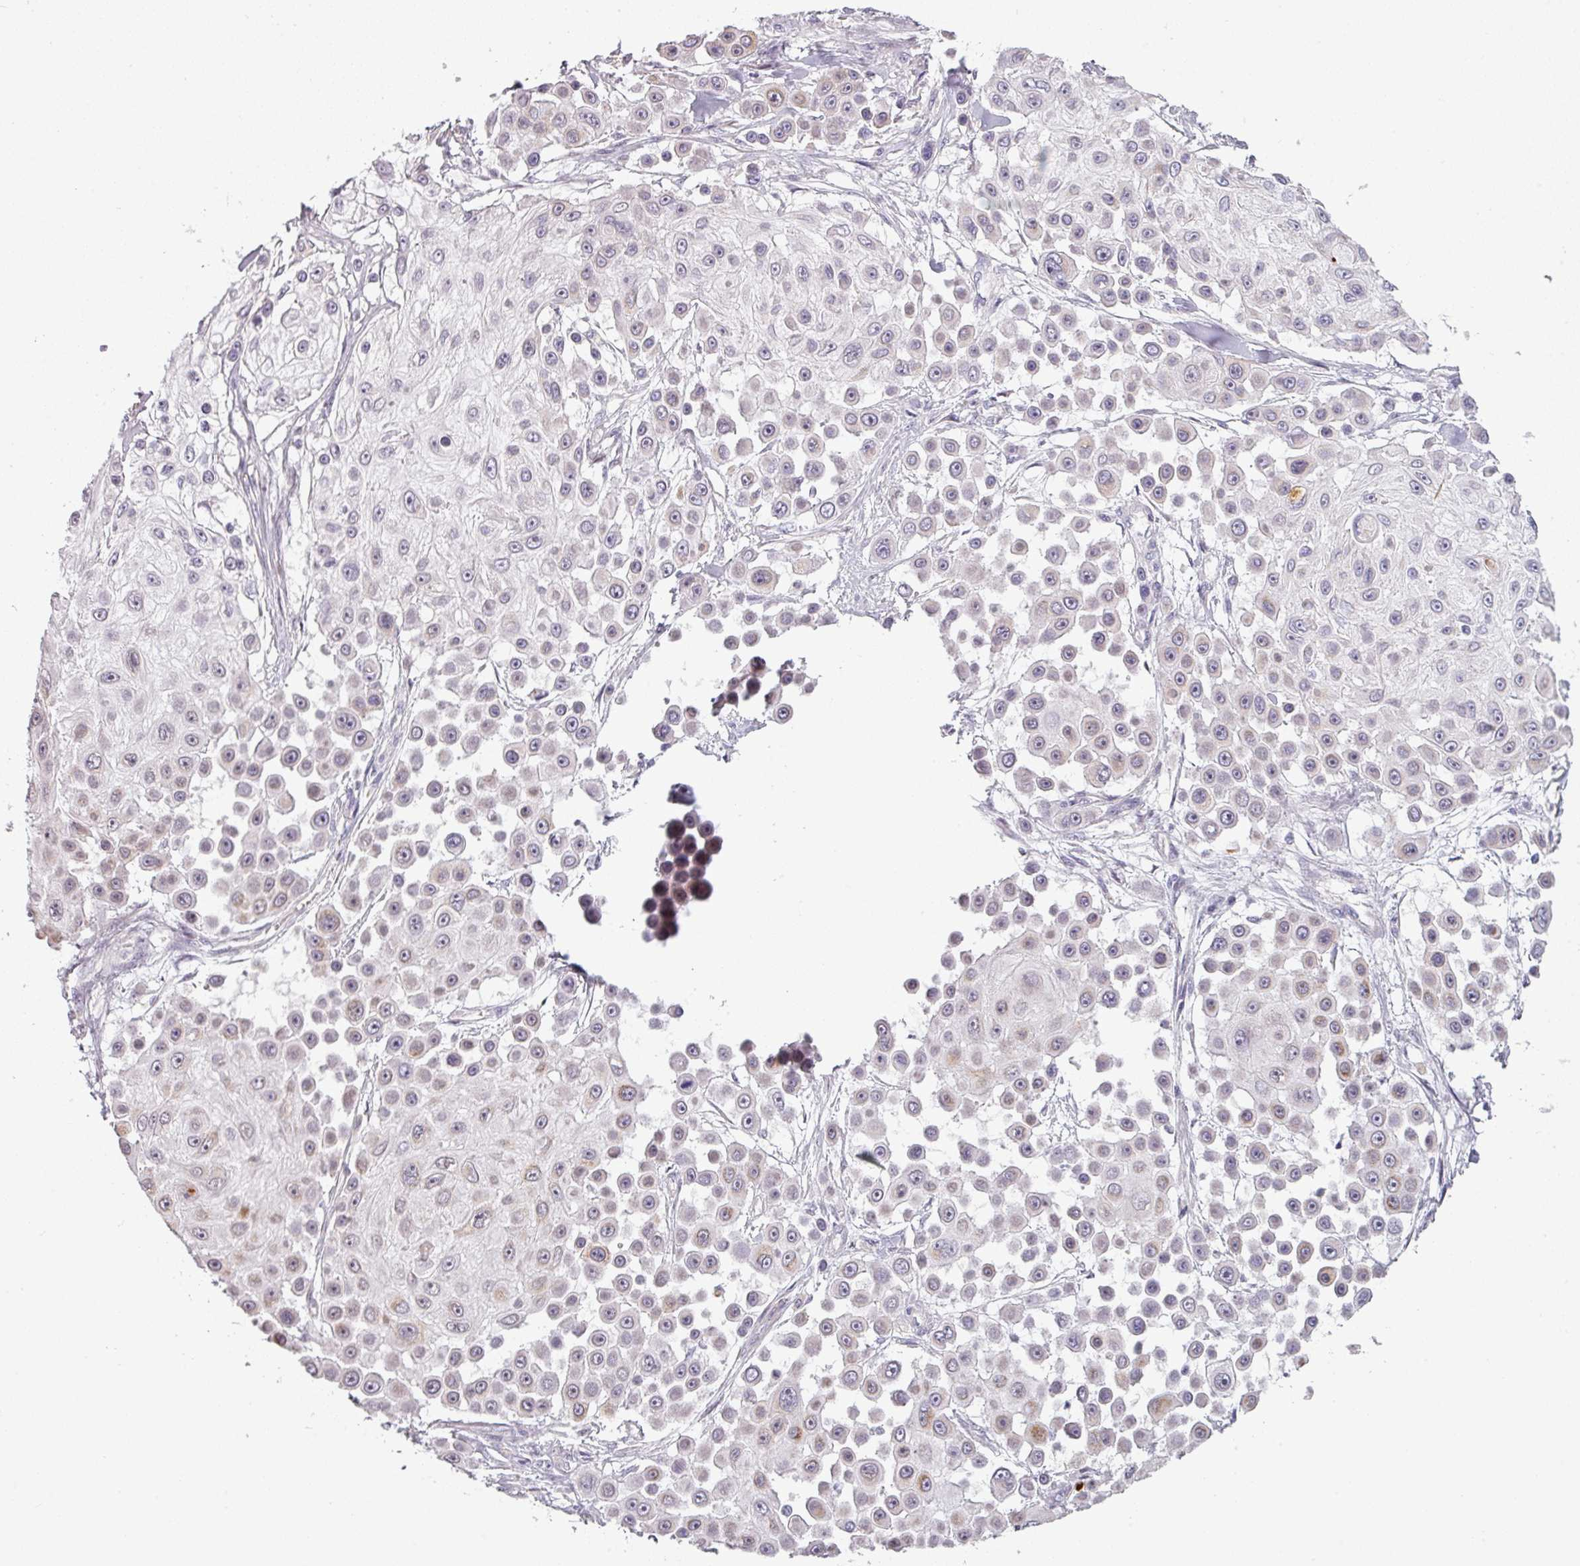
{"staining": {"intensity": "negative", "quantity": "none", "location": "none"}, "tissue": "skin cancer", "cell_type": "Tumor cells", "image_type": "cancer", "snomed": [{"axis": "morphology", "description": "Squamous cell carcinoma, NOS"}, {"axis": "topography", "description": "Skin"}], "caption": "Tumor cells are negative for protein expression in human skin cancer.", "gene": "C2orf16", "patient": {"sex": "male", "age": 67}}